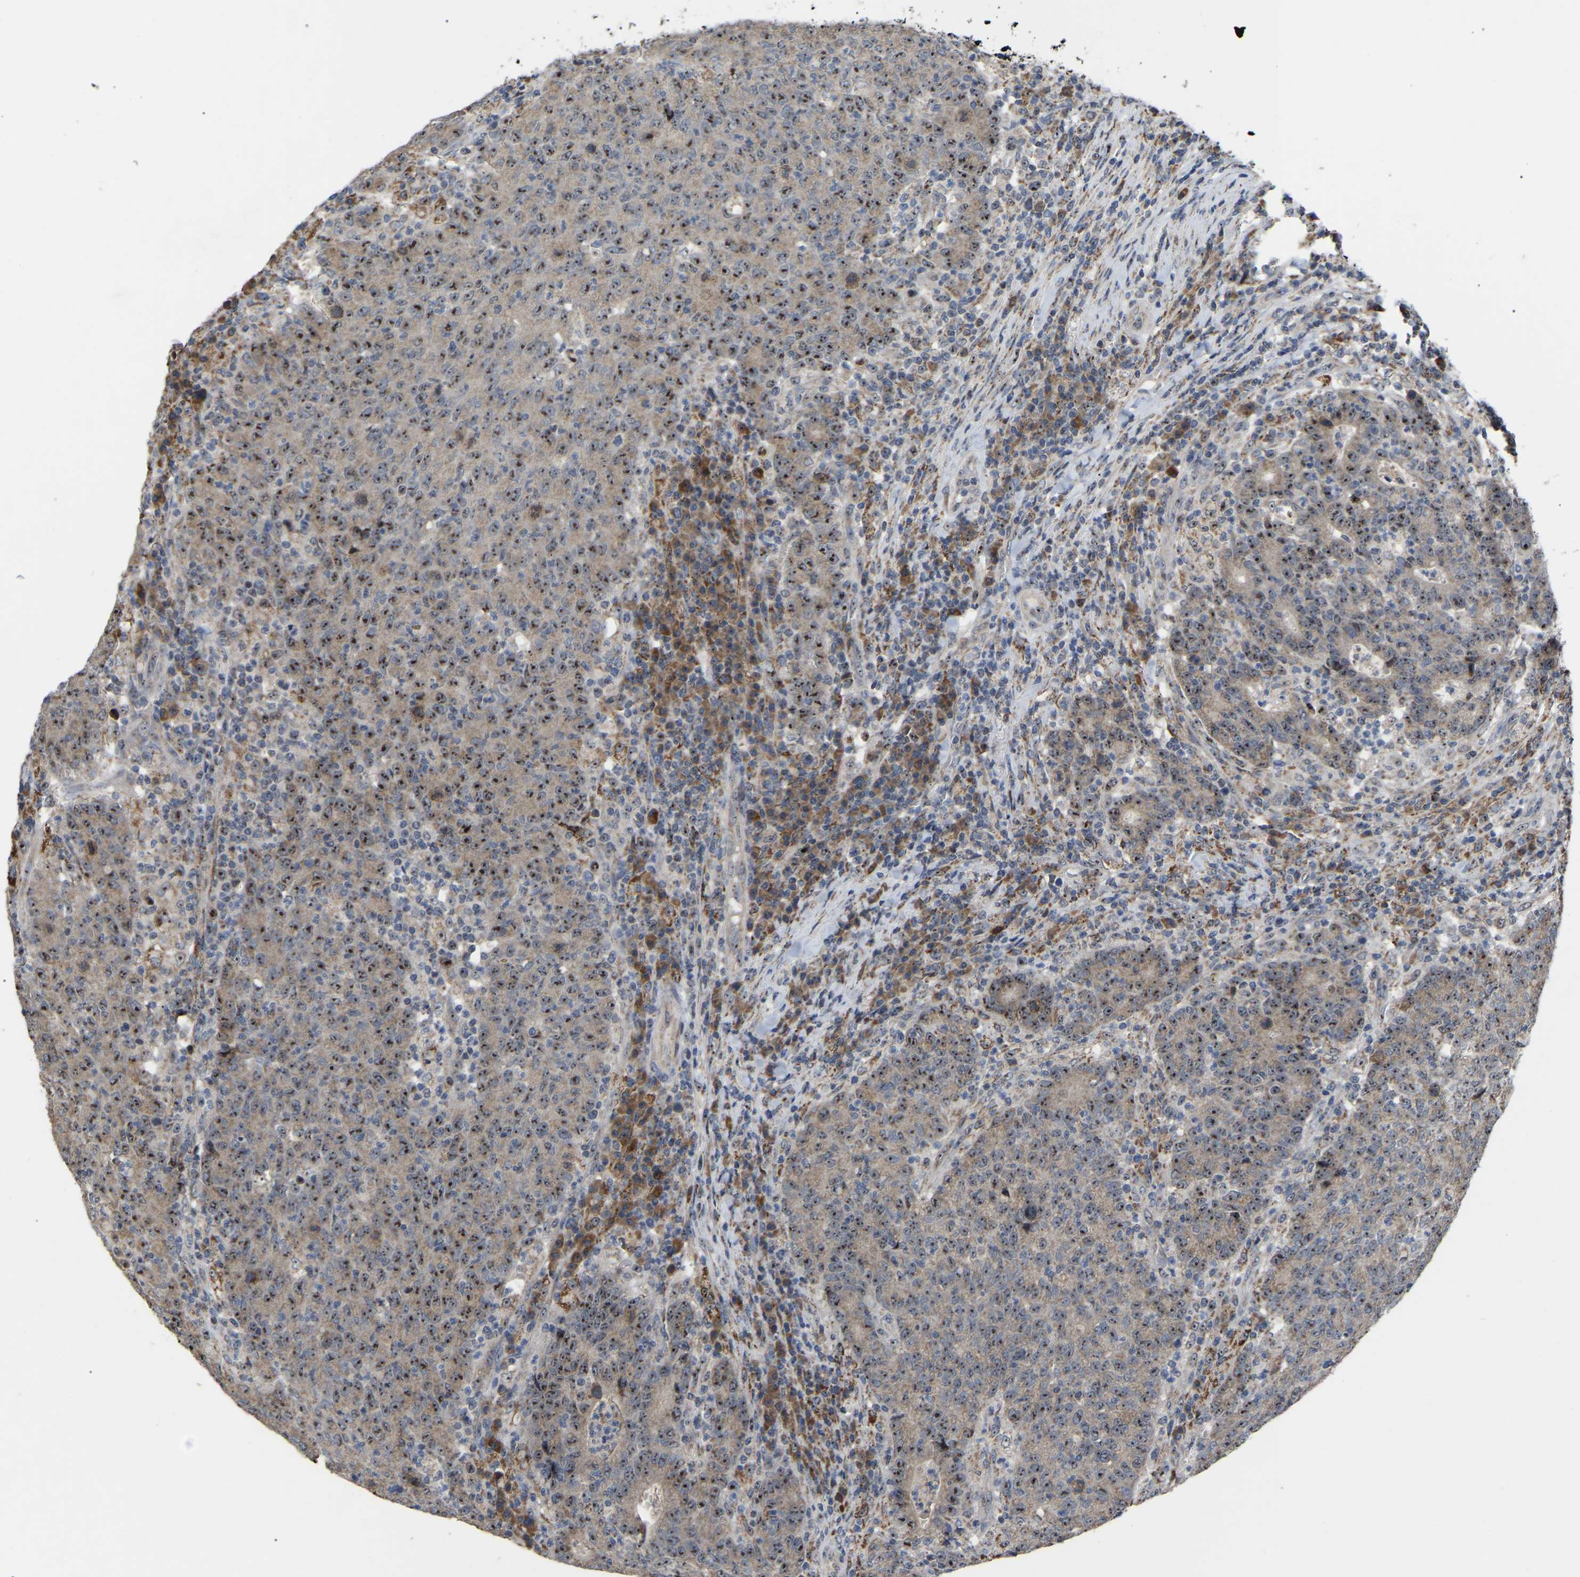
{"staining": {"intensity": "strong", "quantity": ">75%", "location": "cytoplasmic/membranous,nuclear"}, "tissue": "colorectal cancer", "cell_type": "Tumor cells", "image_type": "cancer", "snomed": [{"axis": "morphology", "description": "Adenocarcinoma, NOS"}, {"axis": "topography", "description": "Colon"}], "caption": "Human colorectal cancer (adenocarcinoma) stained for a protein (brown) reveals strong cytoplasmic/membranous and nuclear positive positivity in about >75% of tumor cells.", "gene": "NOP53", "patient": {"sex": "female", "age": 75}}